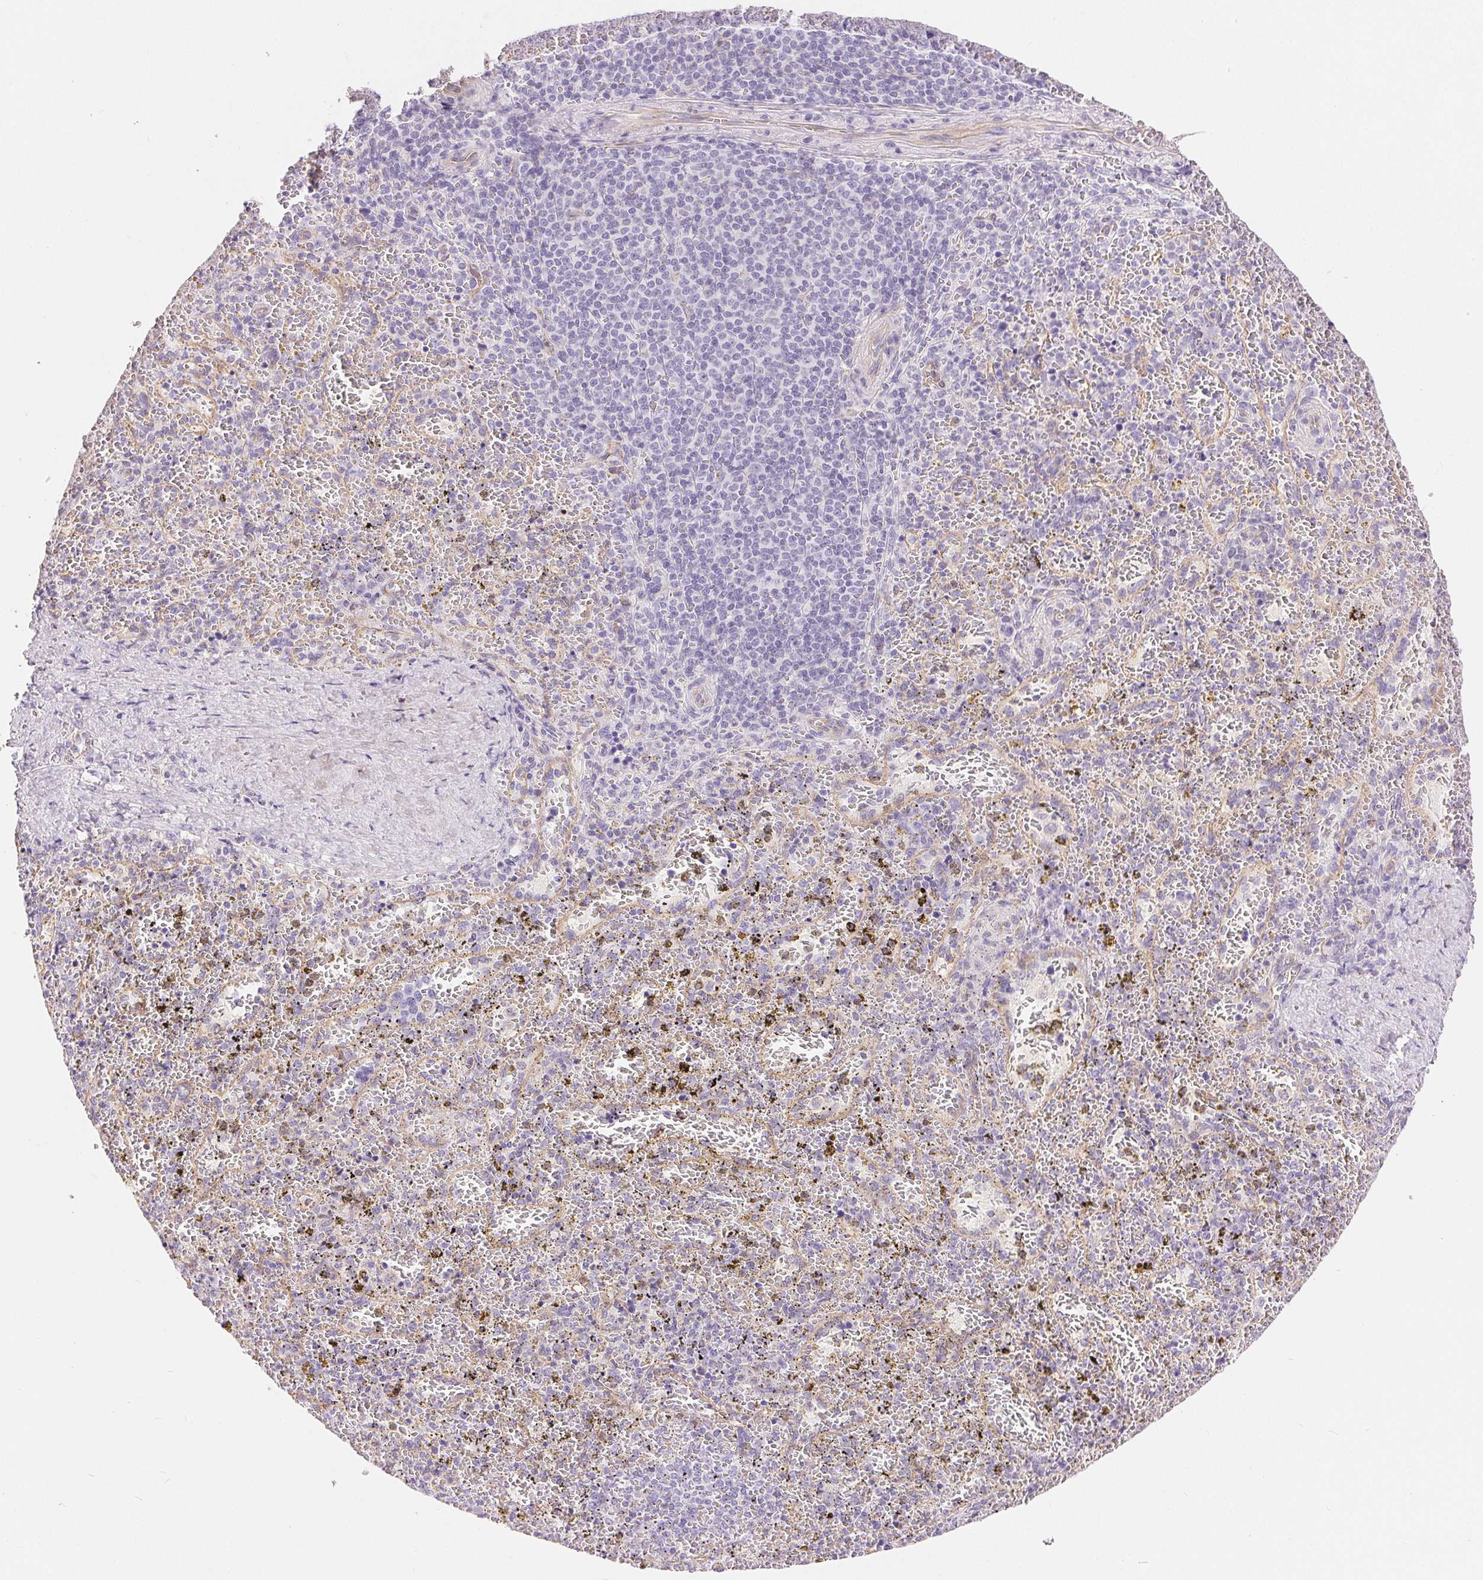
{"staining": {"intensity": "negative", "quantity": "none", "location": "none"}, "tissue": "spleen", "cell_type": "Cells in red pulp", "image_type": "normal", "snomed": [{"axis": "morphology", "description": "Normal tissue, NOS"}, {"axis": "topography", "description": "Spleen"}], "caption": "The photomicrograph demonstrates no significant positivity in cells in red pulp of spleen.", "gene": "GFAP", "patient": {"sex": "female", "age": 50}}